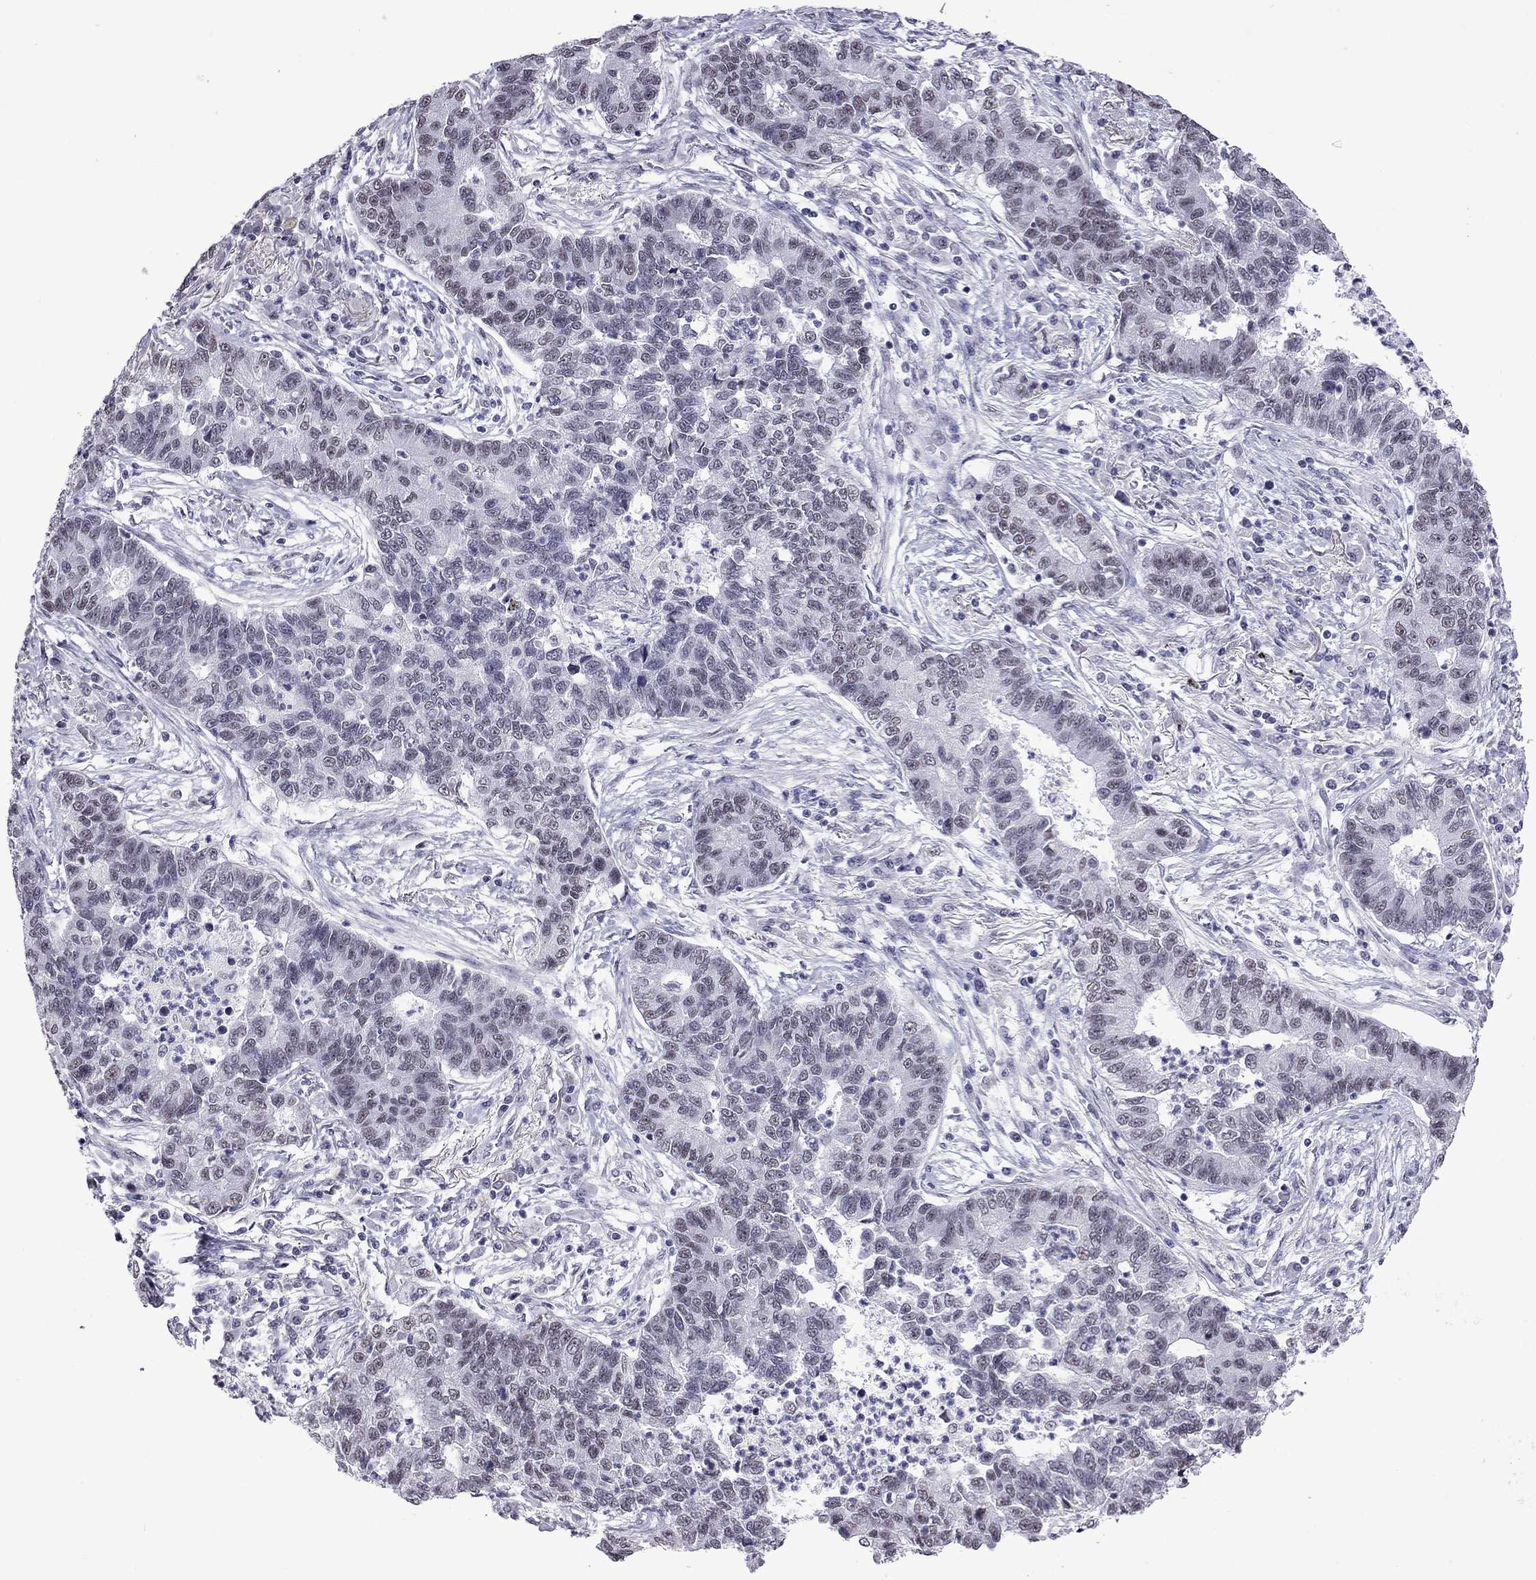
{"staining": {"intensity": "negative", "quantity": "none", "location": "none"}, "tissue": "lung cancer", "cell_type": "Tumor cells", "image_type": "cancer", "snomed": [{"axis": "morphology", "description": "Adenocarcinoma, NOS"}, {"axis": "topography", "description": "Lung"}], "caption": "Immunohistochemistry (IHC) of adenocarcinoma (lung) shows no positivity in tumor cells. (DAB immunohistochemistry (IHC) visualized using brightfield microscopy, high magnification).", "gene": "PPP1R3A", "patient": {"sex": "female", "age": 57}}